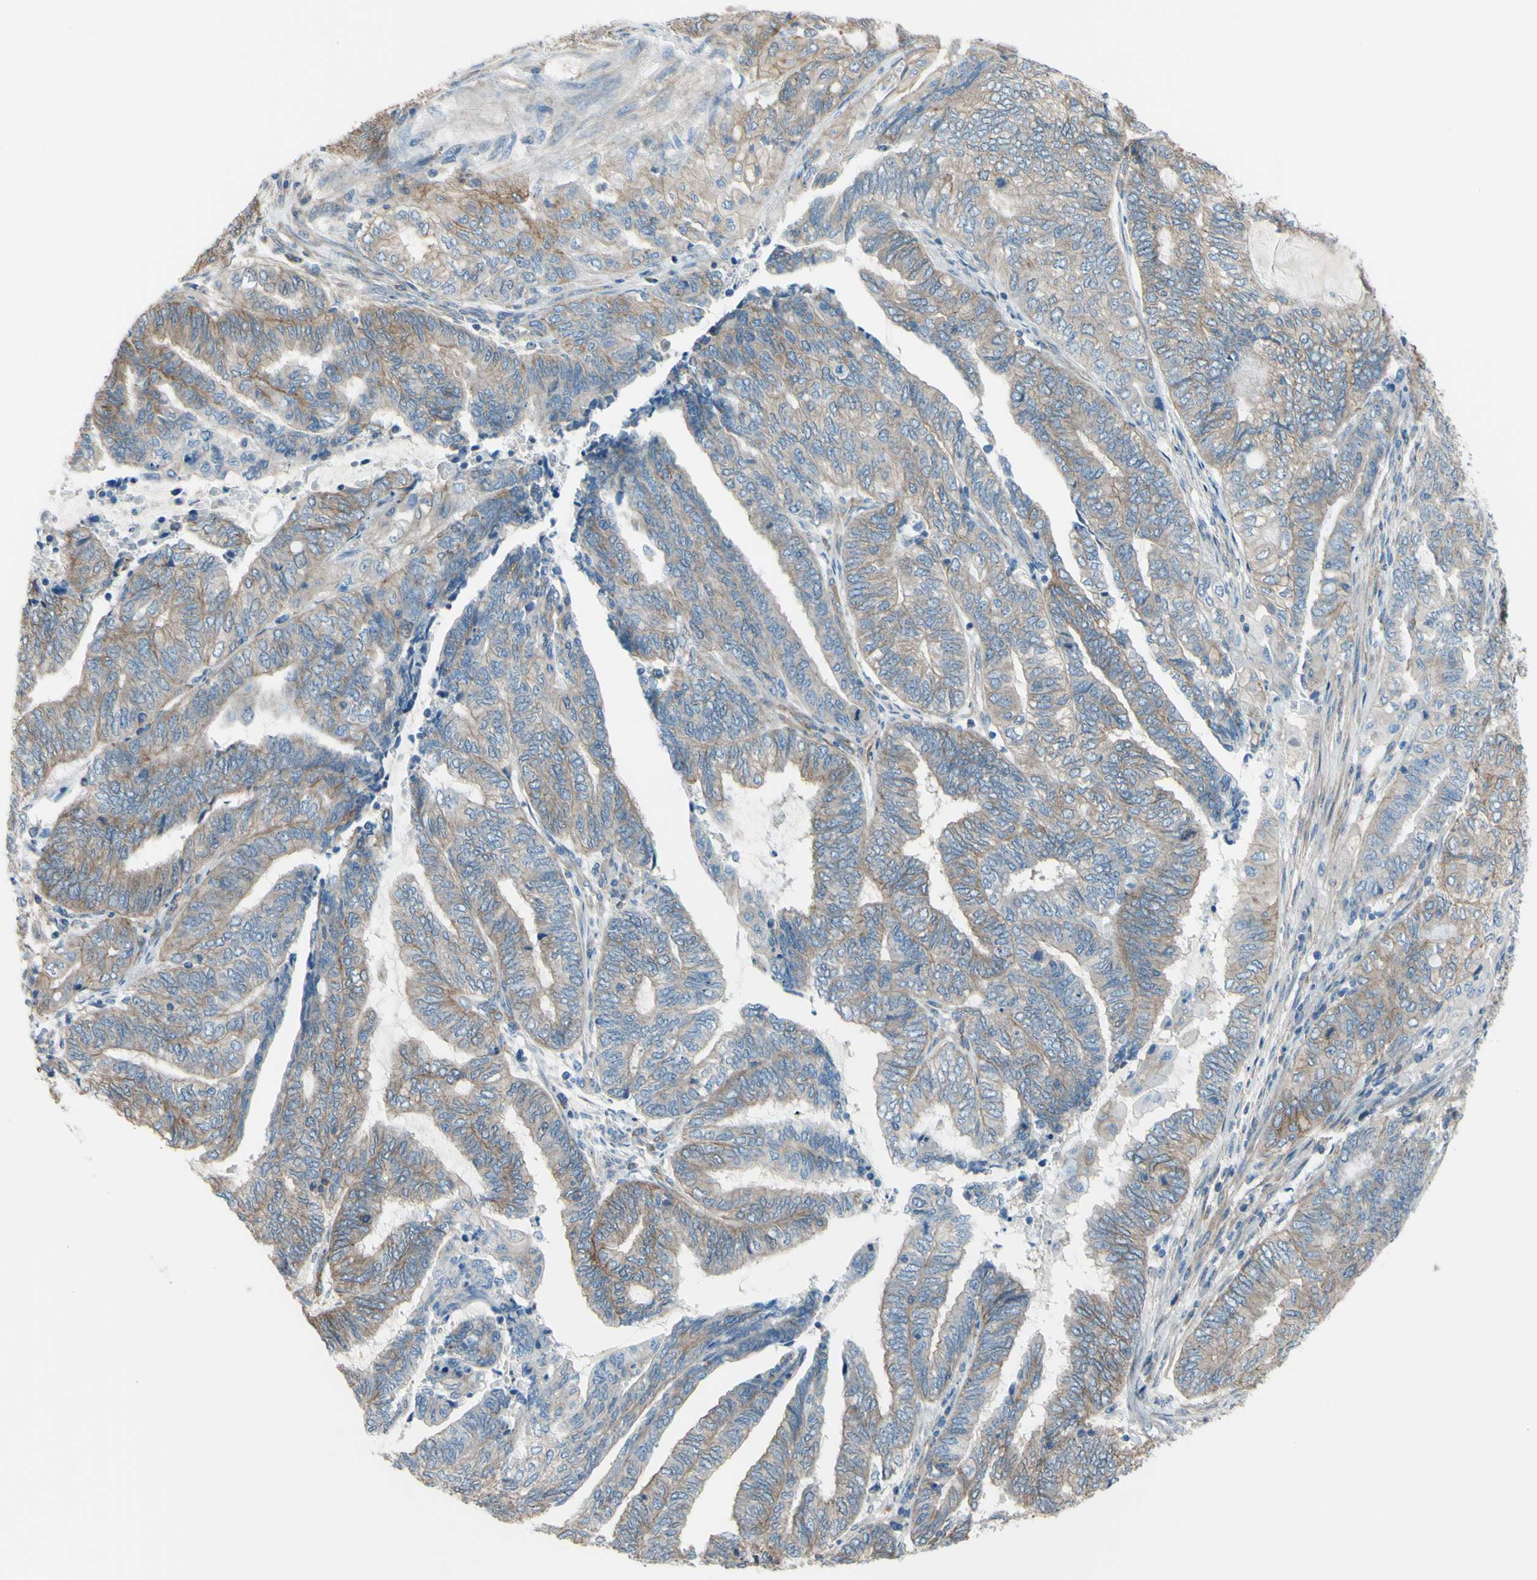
{"staining": {"intensity": "weak", "quantity": "25%-75%", "location": "cytoplasmic/membranous"}, "tissue": "endometrial cancer", "cell_type": "Tumor cells", "image_type": "cancer", "snomed": [{"axis": "morphology", "description": "Adenocarcinoma, NOS"}, {"axis": "topography", "description": "Uterus"}, {"axis": "topography", "description": "Endometrium"}], "caption": "Approximately 25%-75% of tumor cells in human adenocarcinoma (endometrial) exhibit weak cytoplasmic/membranous protein staining as visualized by brown immunohistochemical staining.", "gene": "ADD1", "patient": {"sex": "female", "age": 70}}